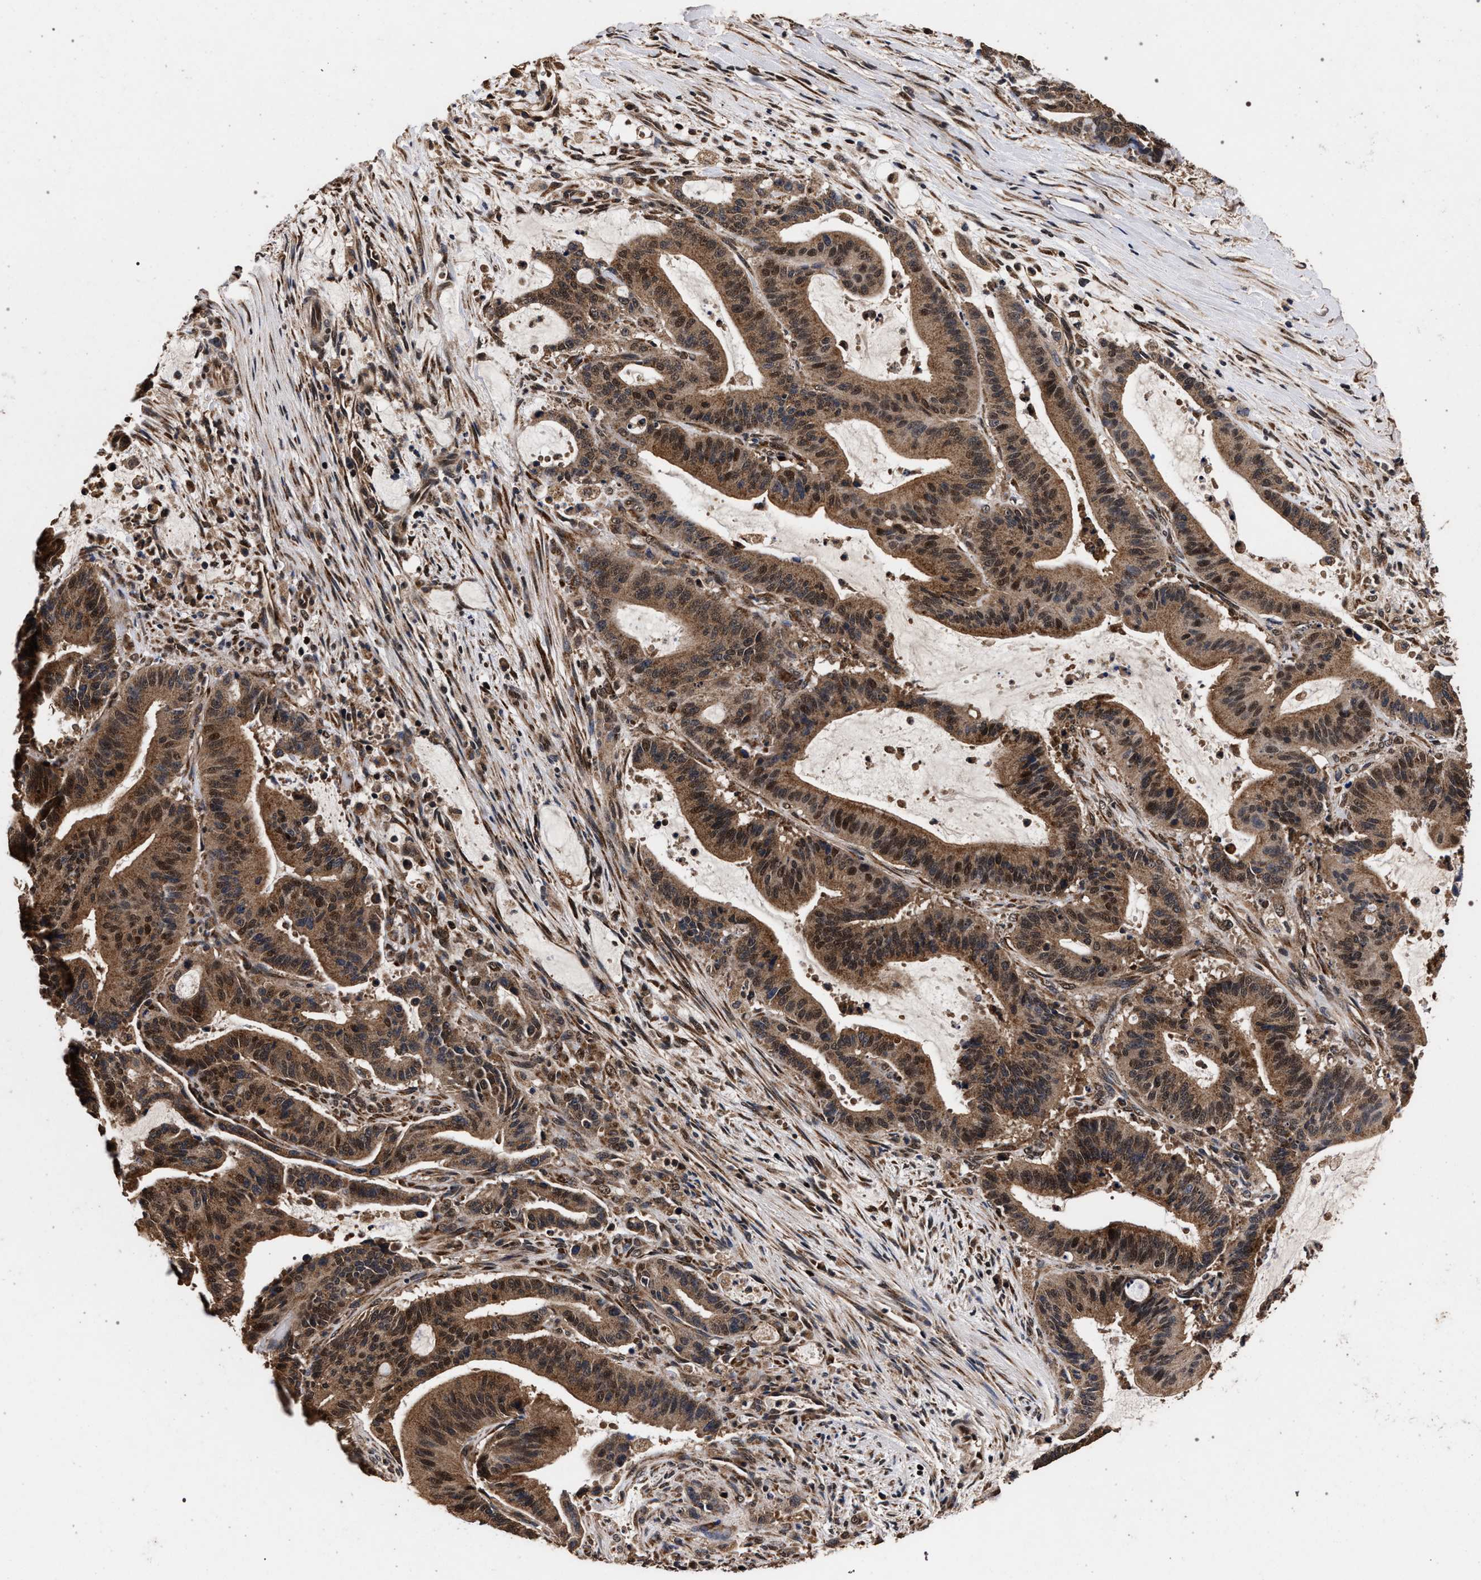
{"staining": {"intensity": "strong", "quantity": ">75%", "location": "cytoplasmic/membranous,nuclear"}, "tissue": "liver cancer", "cell_type": "Tumor cells", "image_type": "cancer", "snomed": [{"axis": "morphology", "description": "Normal tissue, NOS"}, {"axis": "morphology", "description": "Cholangiocarcinoma"}, {"axis": "topography", "description": "Liver"}, {"axis": "topography", "description": "Peripheral nerve tissue"}], "caption": "Immunohistochemical staining of liver cancer reveals strong cytoplasmic/membranous and nuclear protein expression in approximately >75% of tumor cells. Using DAB (brown) and hematoxylin (blue) stains, captured at high magnification using brightfield microscopy.", "gene": "ACOX1", "patient": {"sex": "female", "age": 73}}